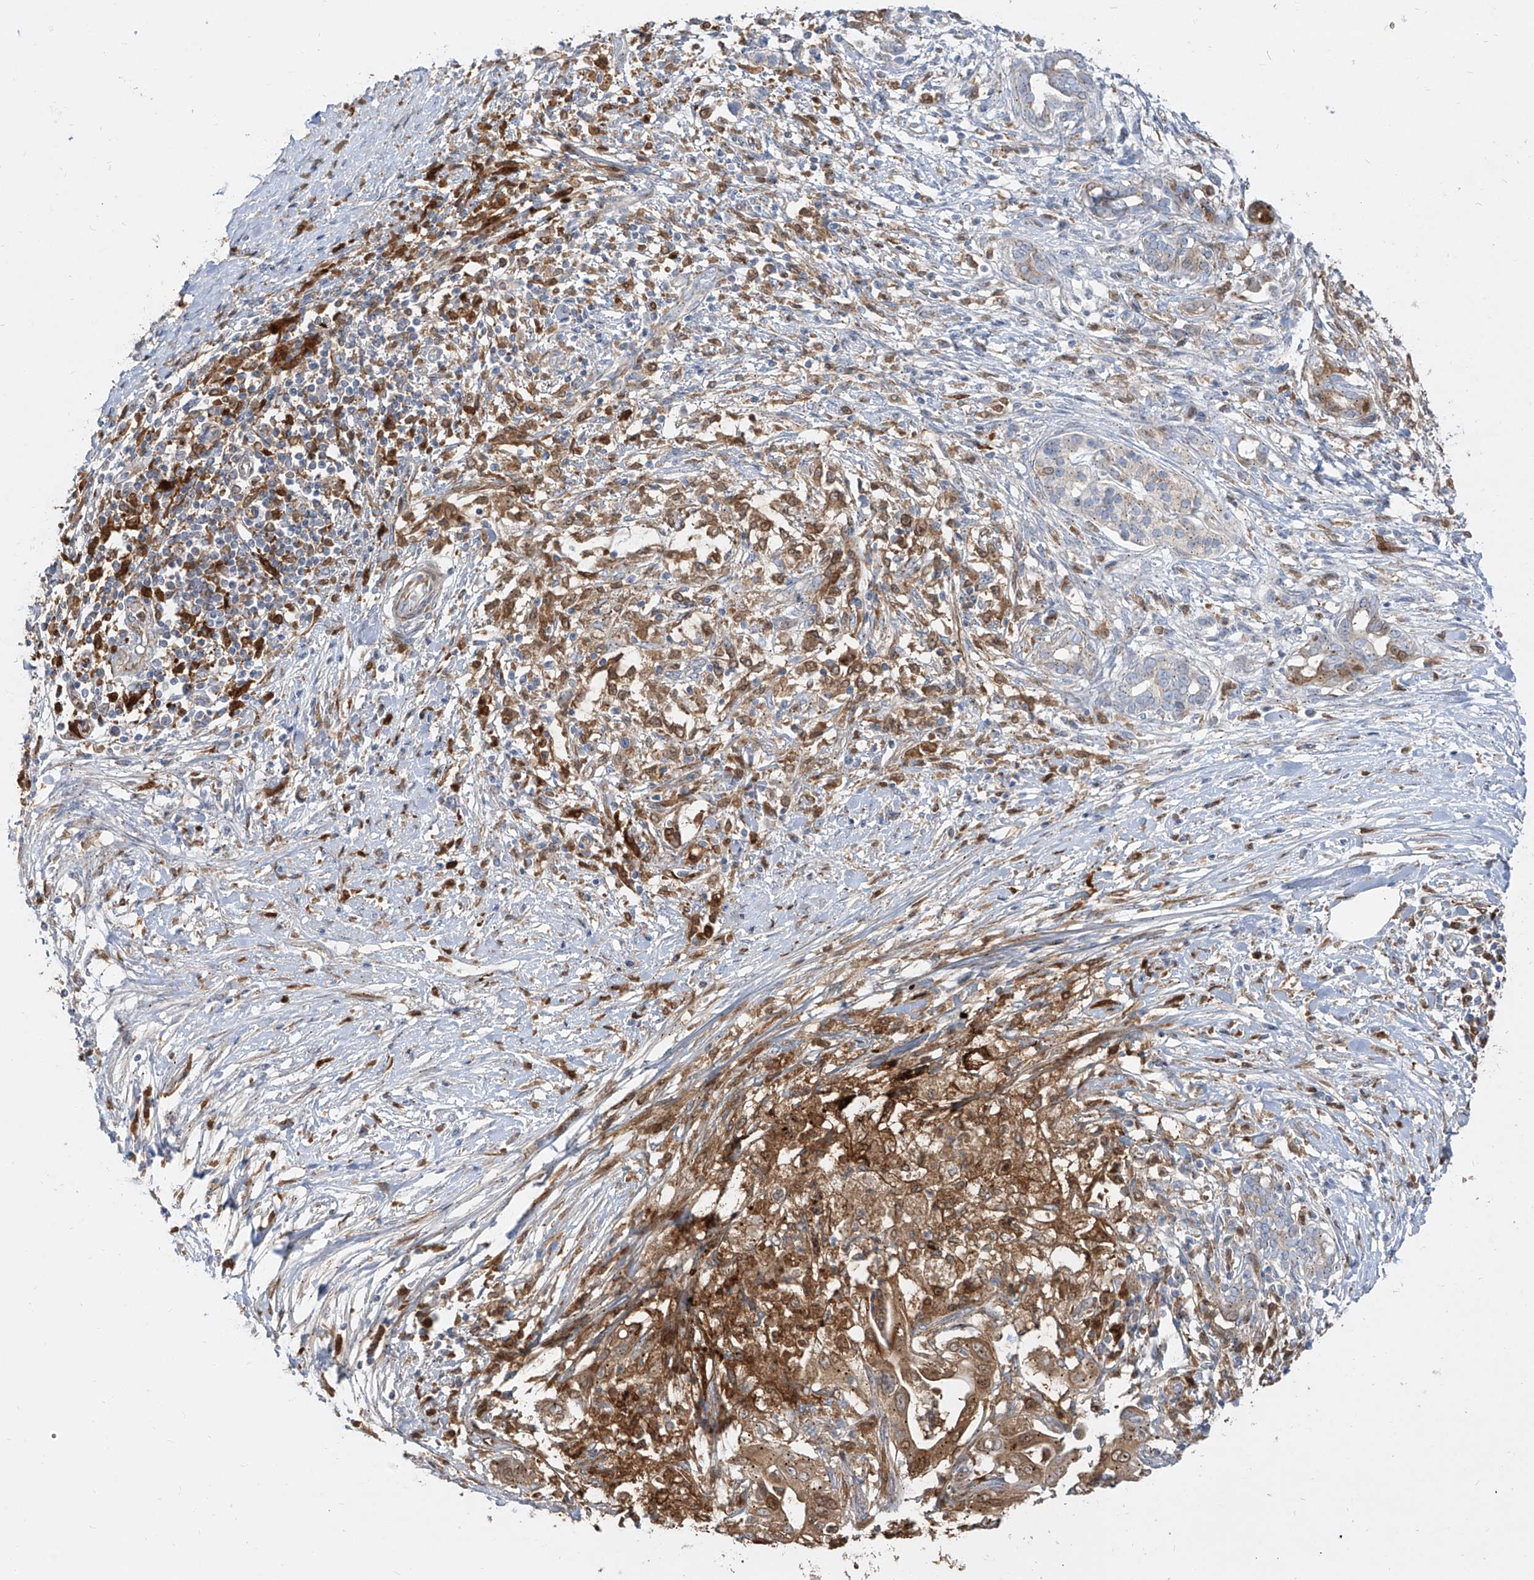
{"staining": {"intensity": "strong", "quantity": ">75%", "location": "cytoplasmic/membranous"}, "tissue": "pancreatic cancer", "cell_type": "Tumor cells", "image_type": "cancer", "snomed": [{"axis": "morphology", "description": "Adenocarcinoma, NOS"}, {"axis": "topography", "description": "Pancreas"}], "caption": "Adenocarcinoma (pancreatic) tissue reveals strong cytoplasmic/membranous staining in approximately >75% of tumor cells The staining was performed using DAB (3,3'-diaminobenzidine) to visualize the protein expression in brown, while the nuclei were stained in blue with hematoxylin (Magnification: 20x).", "gene": "KYNU", "patient": {"sex": "male", "age": 58}}